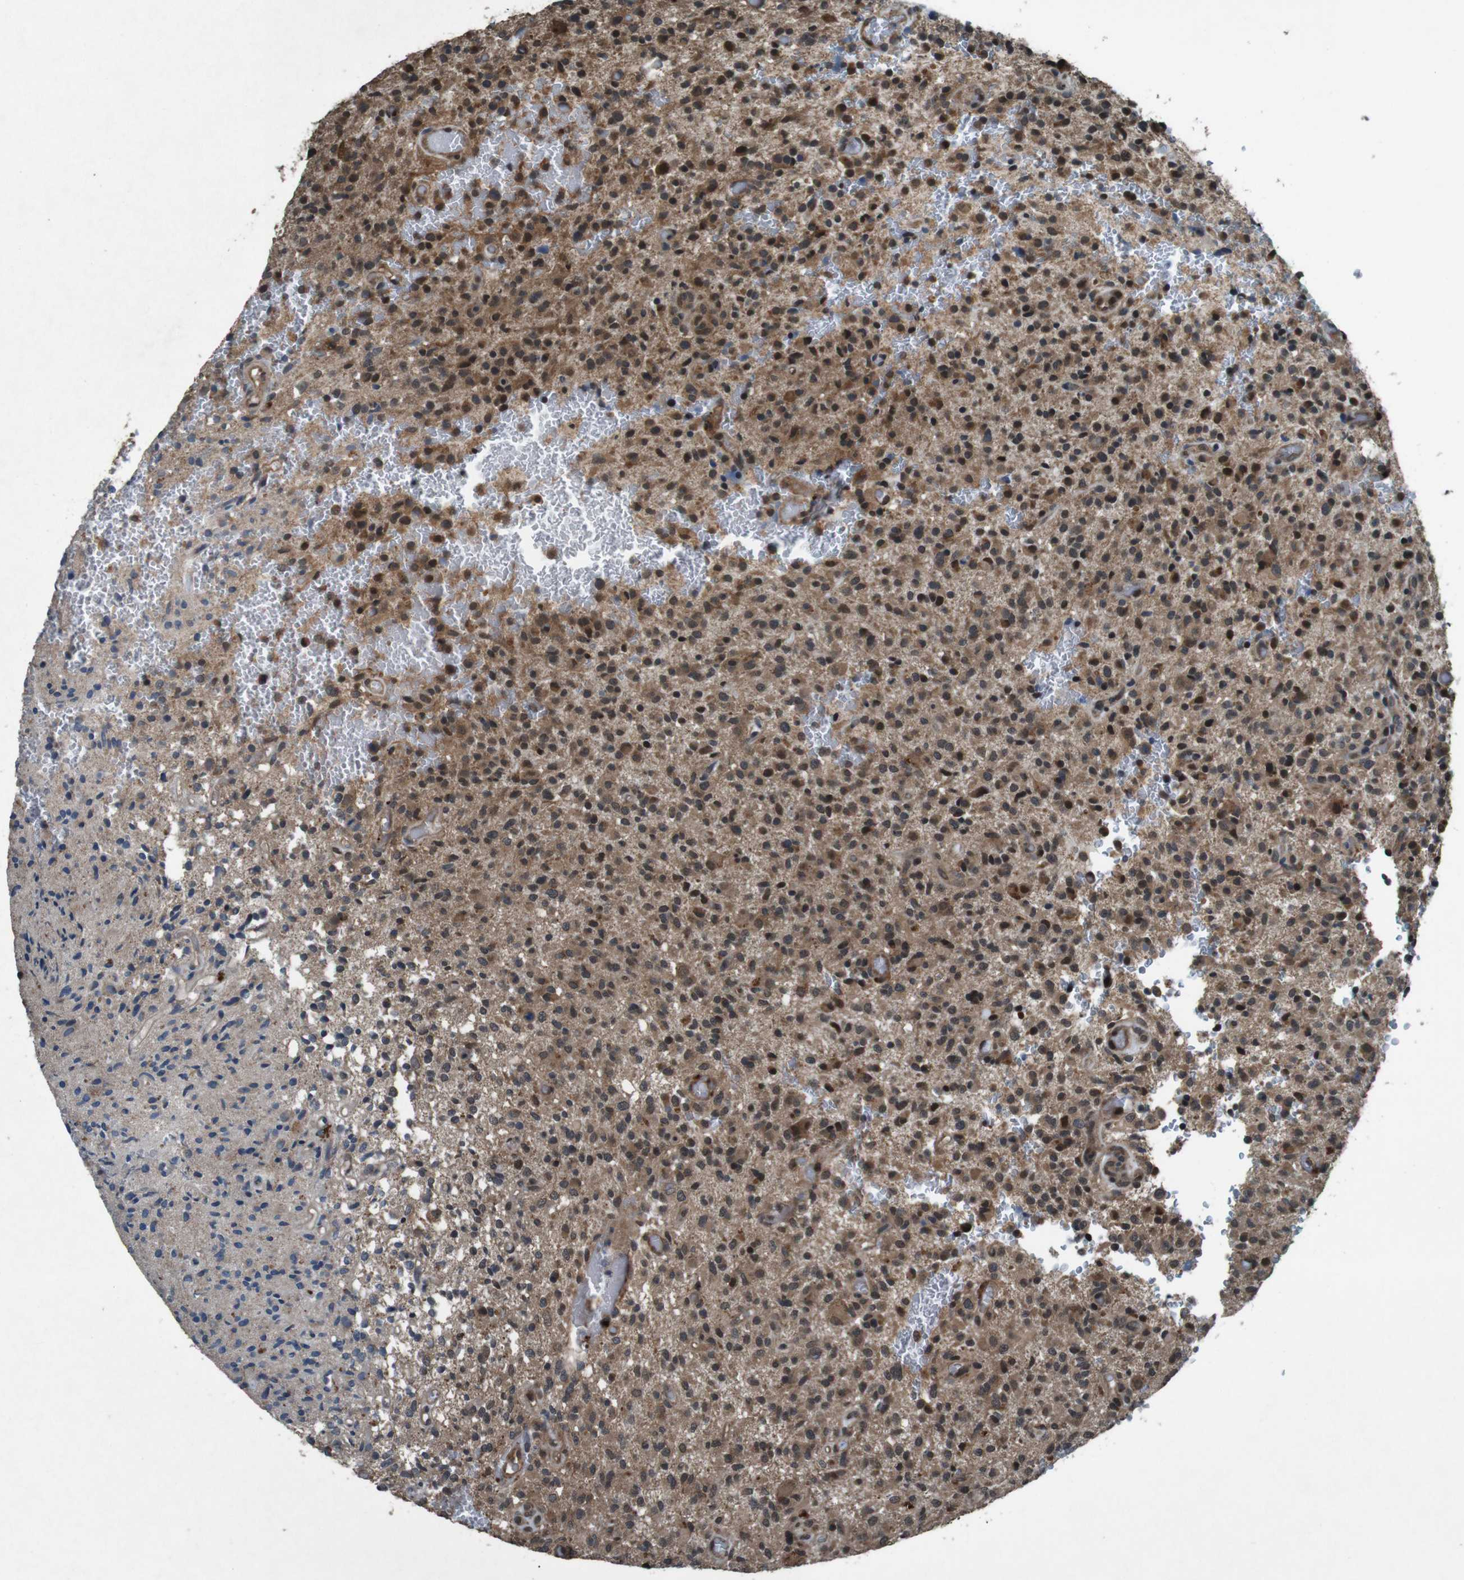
{"staining": {"intensity": "moderate", "quantity": ">75%", "location": "cytoplasmic/membranous,nuclear"}, "tissue": "glioma", "cell_type": "Tumor cells", "image_type": "cancer", "snomed": [{"axis": "morphology", "description": "Glioma, malignant, High grade"}, {"axis": "topography", "description": "Brain"}], "caption": "High-magnification brightfield microscopy of glioma stained with DAB (3,3'-diaminobenzidine) (brown) and counterstained with hematoxylin (blue). tumor cells exhibit moderate cytoplasmic/membranous and nuclear expression is seen in approximately>75% of cells. The staining was performed using DAB to visualize the protein expression in brown, while the nuclei were stained in blue with hematoxylin (Magnification: 20x).", "gene": "SOCS1", "patient": {"sex": "male", "age": 71}}